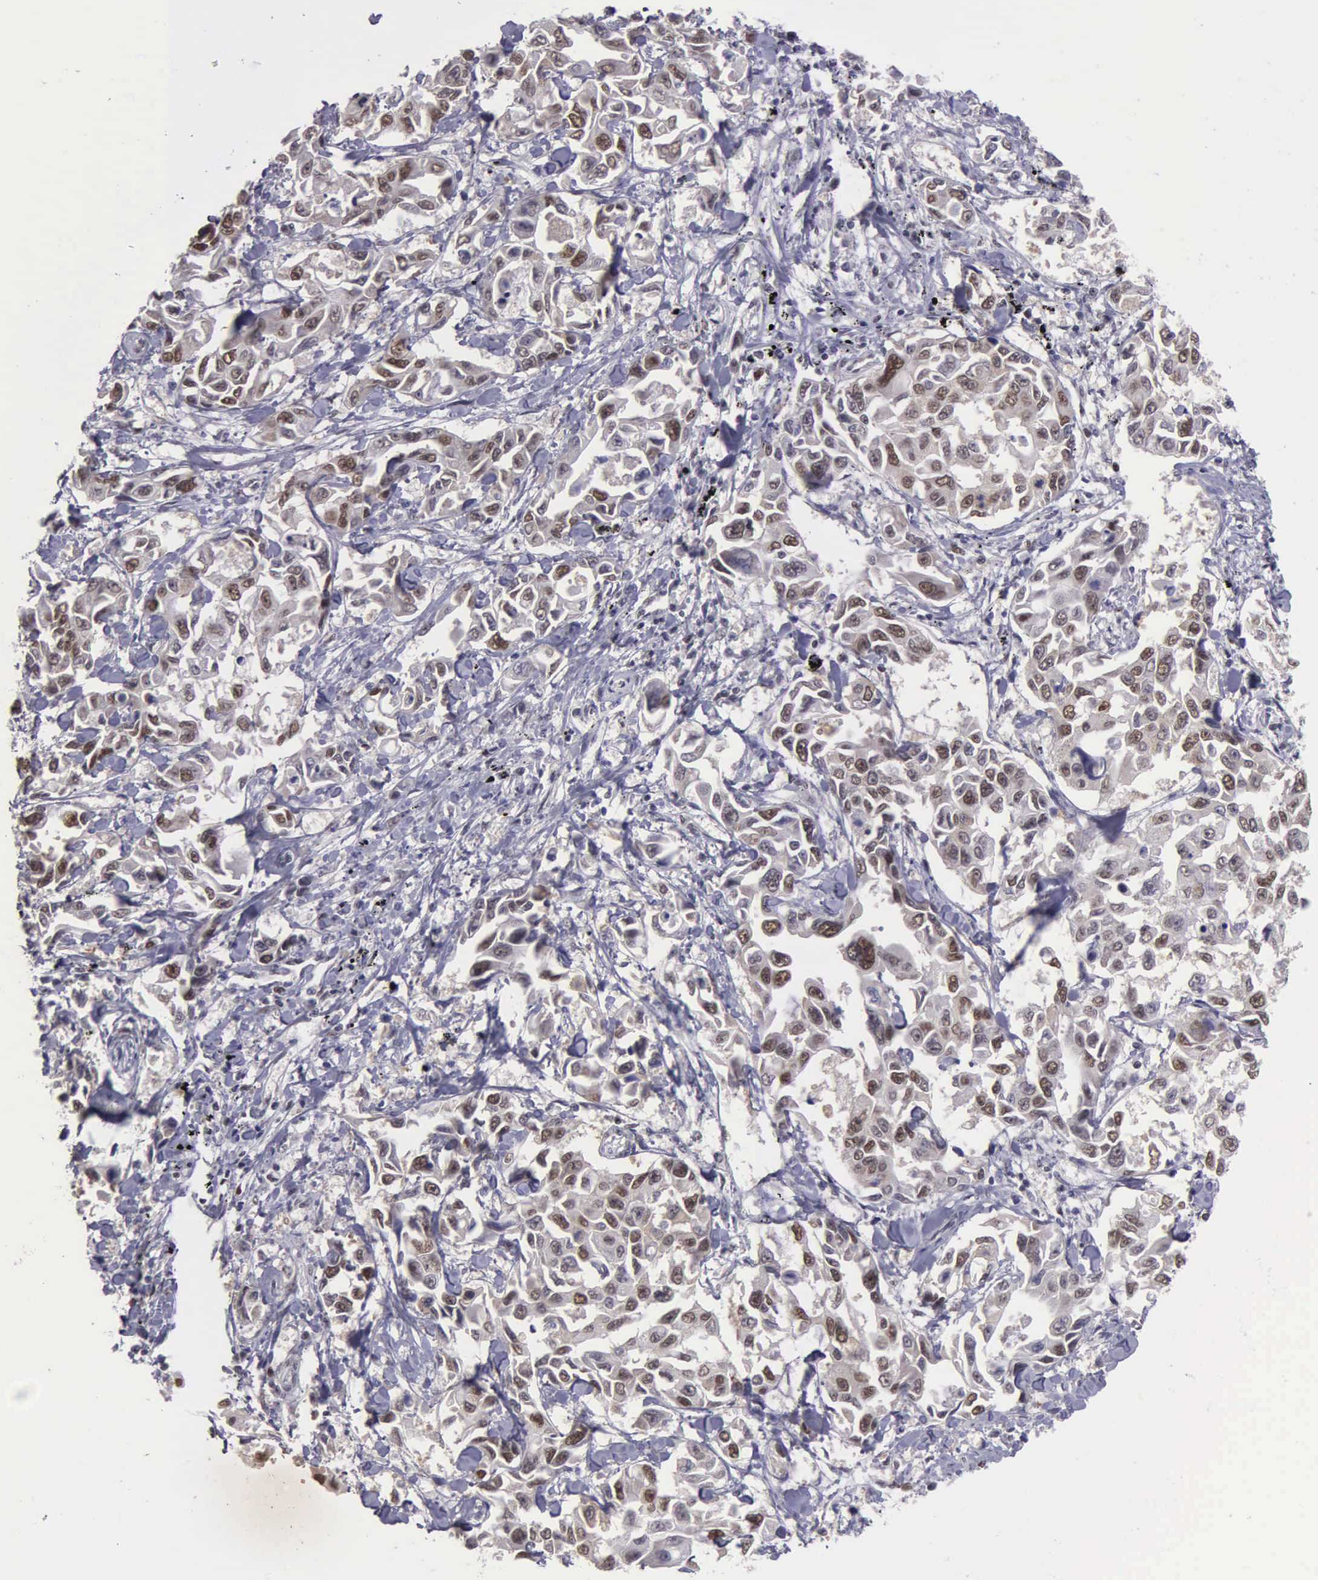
{"staining": {"intensity": "moderate", "quantity": "25%-75%", "location": "nuclear"}, "tissue": "lung cancer", "cell_type": "Tumor cells", "image_type": "cancer", "snomed": [{"axis": "morphology", "description": "Adenocarcinoma, NOS"}, {"axis": "topography", "description": "Lung"}], "caption": "Protein positivity by IHC reveals moderate nuclear expression in about 25%-75% of tumor cells in lung adenocarcinoma. Ihc stains the protein in brown and the nuclei are stained blue.", "gene": "UBR7", "patient": {"sex": "male", "age": 64}}